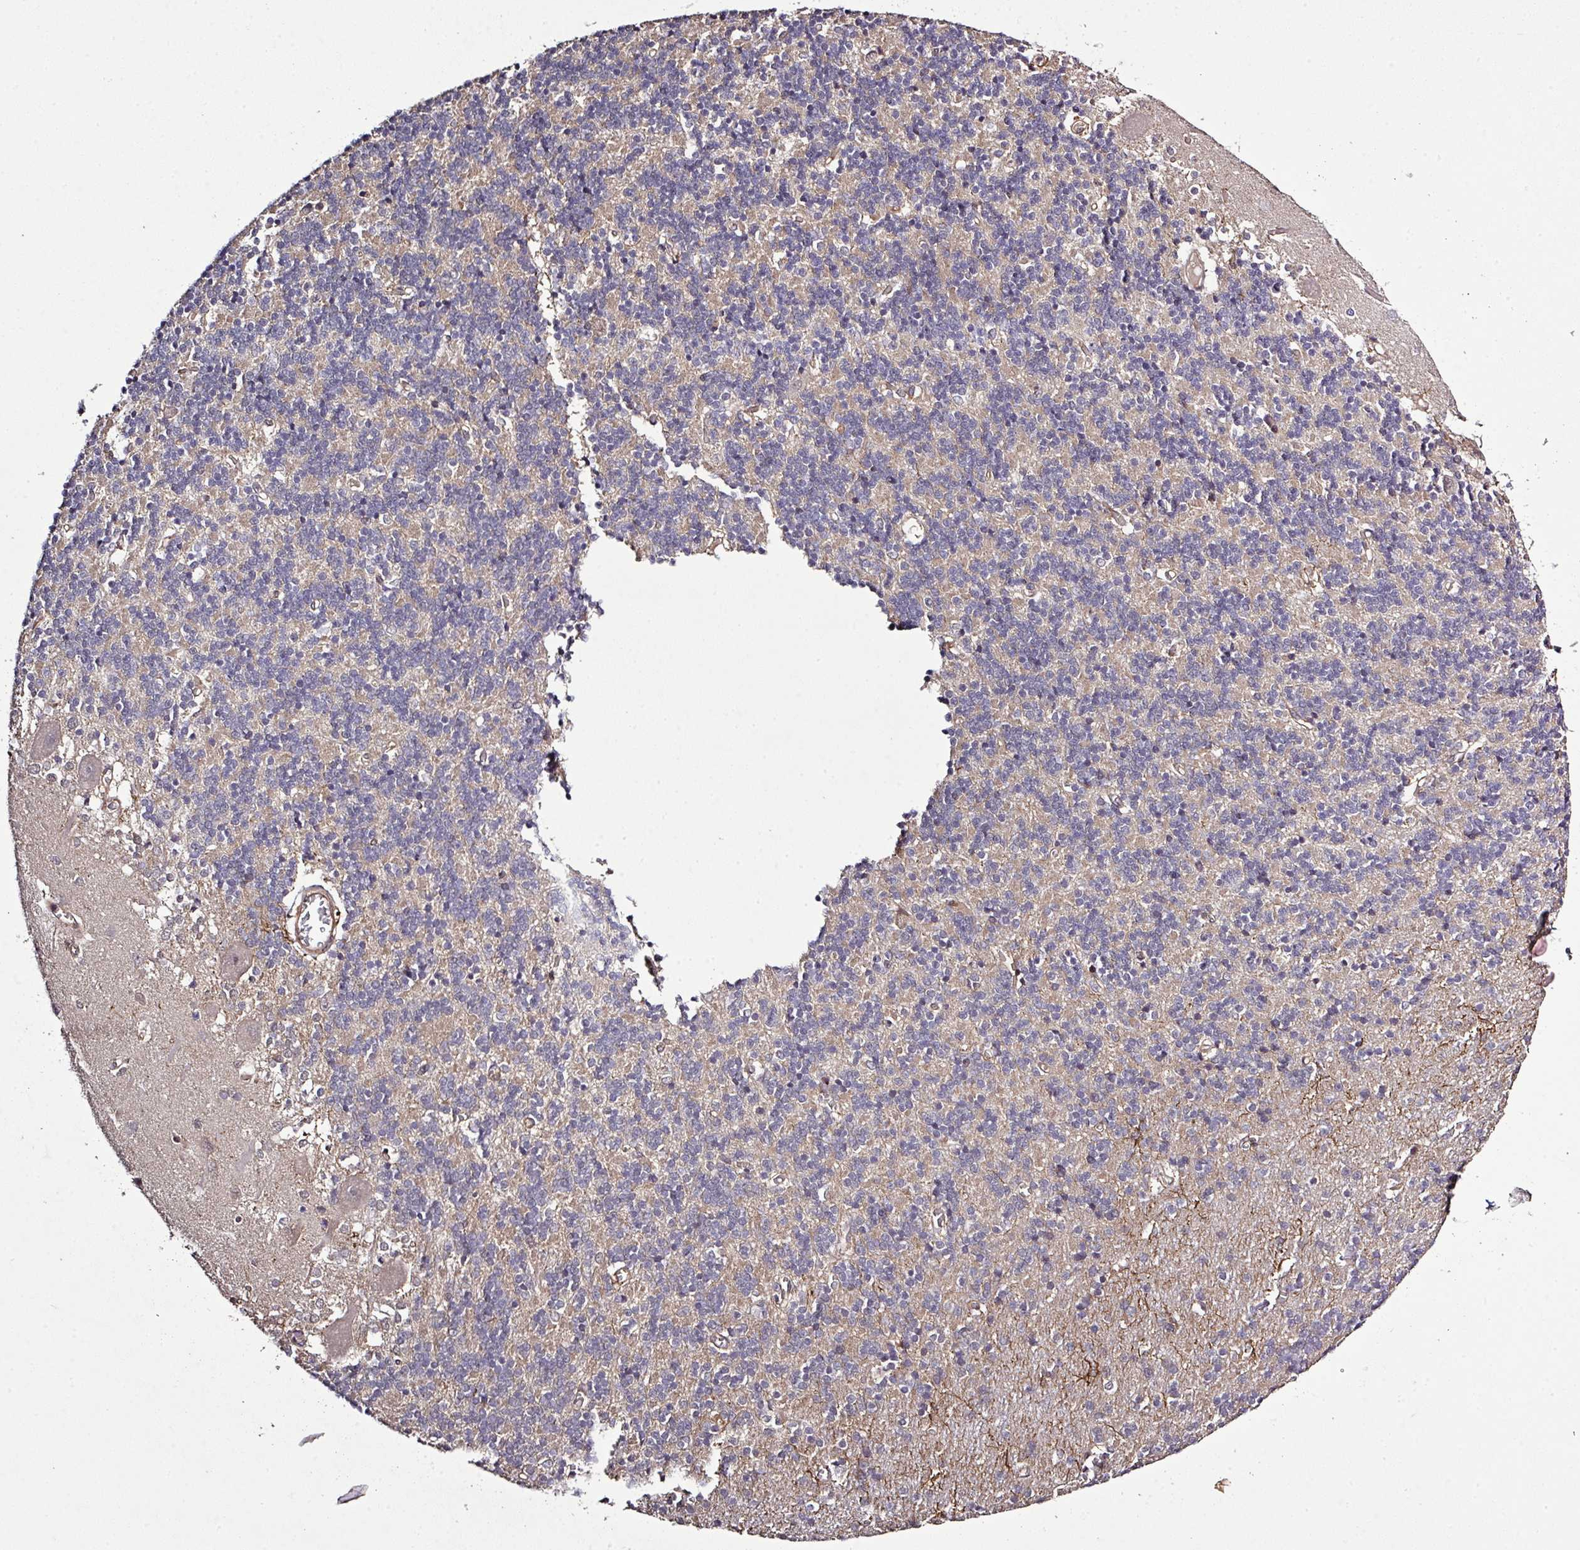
{"staining": {"intensity": "negative", "quantity": "none", "location": "none"}, "tissue": "cerebellum", "cell_type": "Cells in granular layer", "image_type": "normal", "snomed": [{"axis": "morphology", "description": "Normal tissue, NOS"}, {"axis": "topography", "description": "Cerebellum"}], "caption": "There is no significant positivity in cells in granular layer of cerebellum. (Immunohistochemistry, brightfield microscopy, high magnification).", "gene": "ARPIN", "patient": {"sex": "male", "age": 37}}